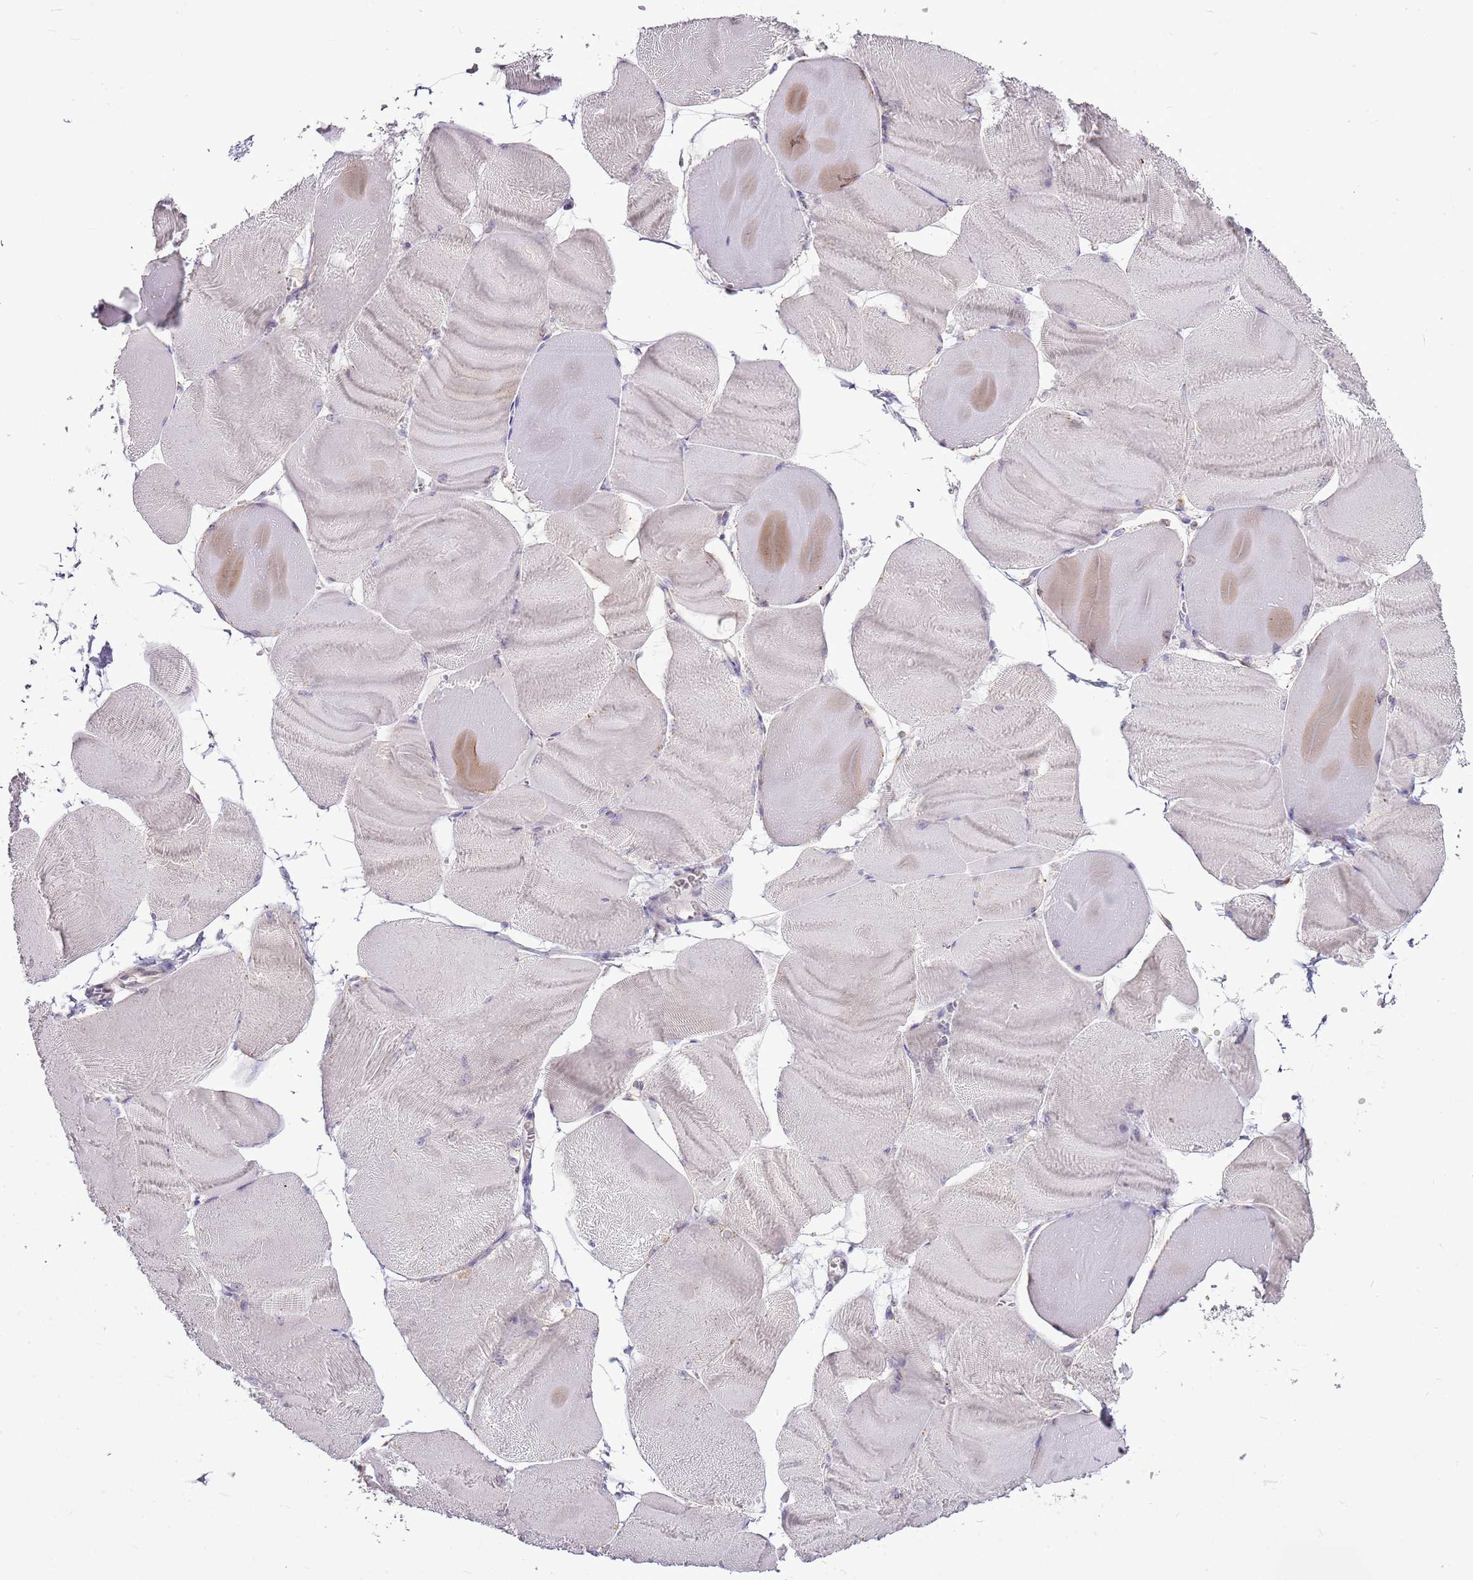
{"staining": {"intensity": "negative", "quantity": "none", "location": "none"}, "tissue": "skeletal muscle", "cell_type": "Myocytes", "image_type": "normal", "snomed": [{"axis": "morphology", "description": "Normal tissue, NOS"}, {"axis": "morphology", "description": "Basal cell carcinoma"}, {"axis": "topography", "description": "Skeletal muscle"}], "caption": "High magnification brightfield microscopy of benign skeletal muscle stained with DAB (3,3'-diaminobenzidine) (brown) and counterstained with hematoxylin (blue): myocytes show no significant staining.", "gene": "TMED10", "patient": {"sex": "female", "age": 64}}